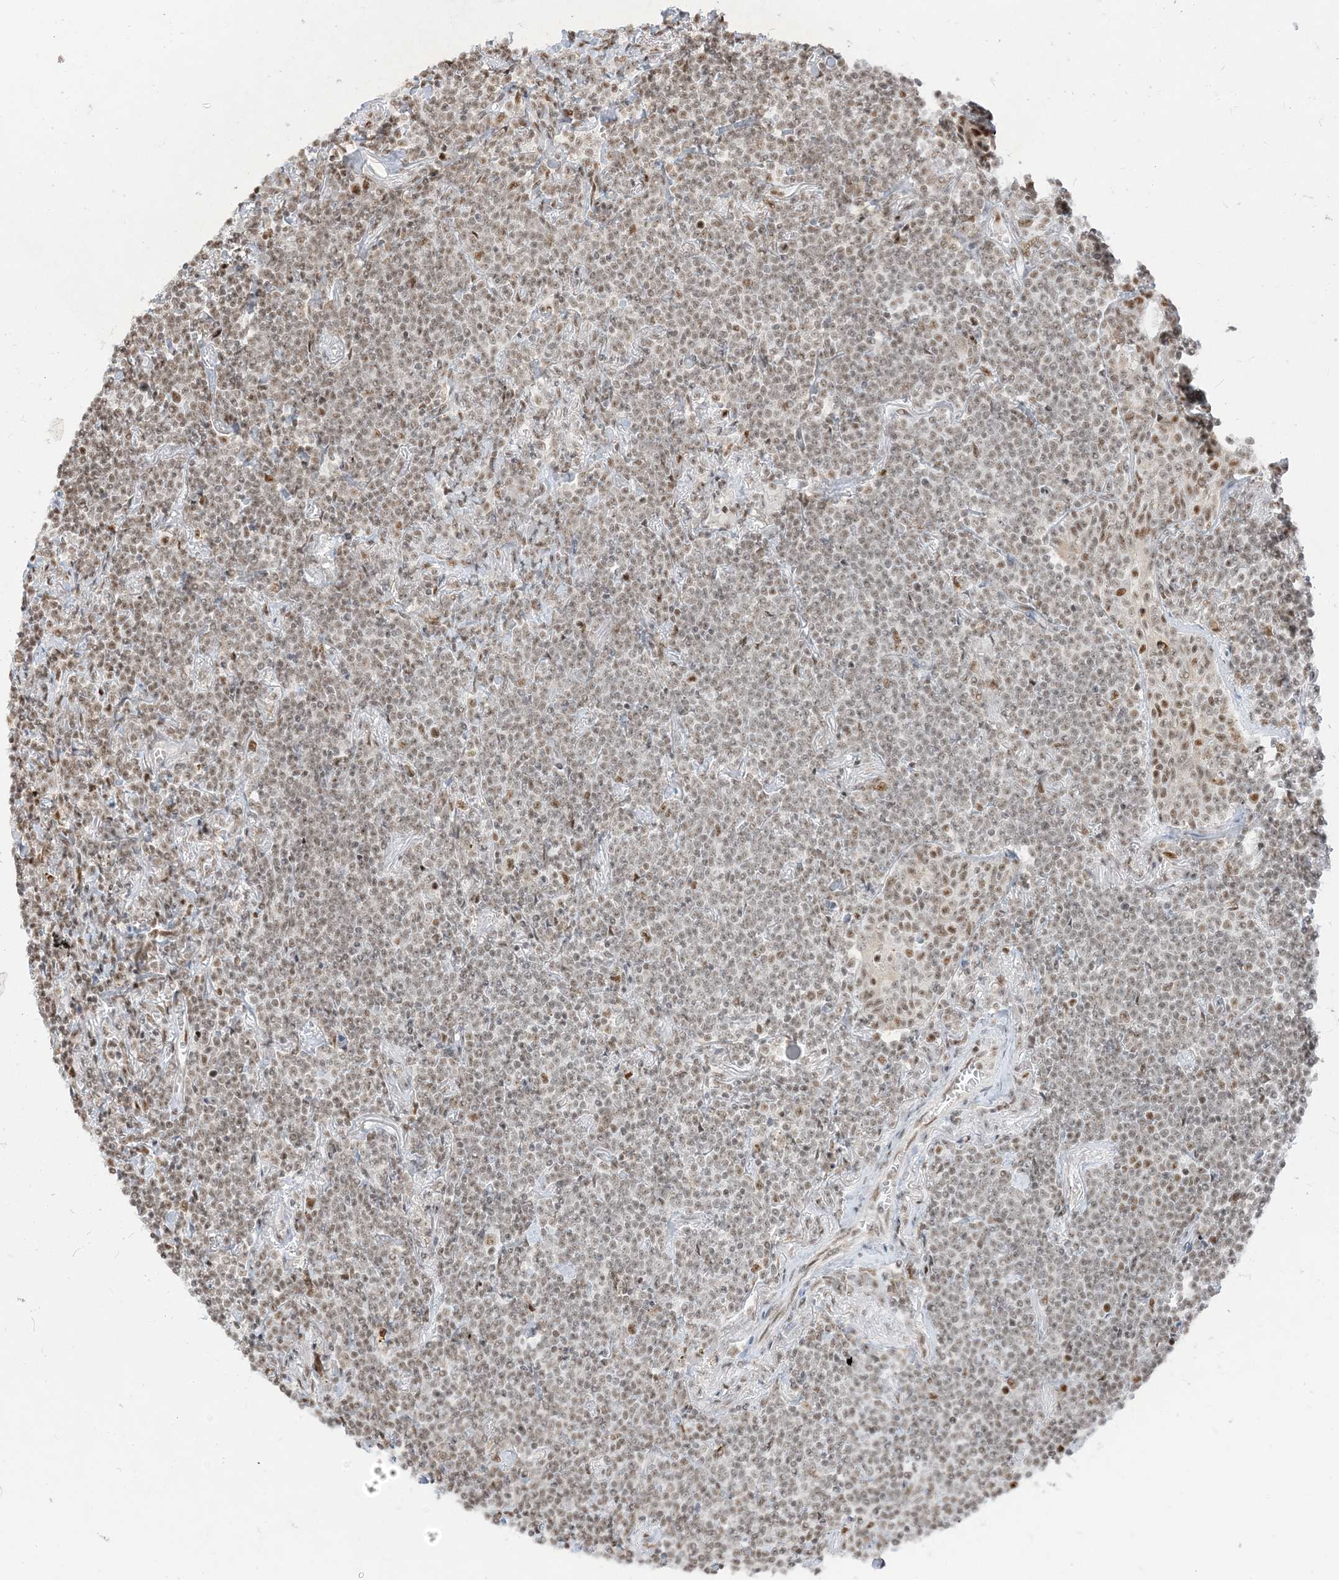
{"staining": {"intensity": "weak", "quantity": ">75%", "location": "nuclear"}, "tissue": "lymphoma", "cell_type": "Tumor cells", "image_type": "cancer", "snomed": [{"axis": "morphology", "description": "Malignant lymphoma, non-Hodgkin's type, Low grade"}, {"axis": "topography", "description": "Lung"}], "caption": "This histopathology image shows immunohistochemistry (IHC) staining of lymphoma, with low weak nuclear expression in about >75% of tumor cells.", "gene": "ARGLU1", "patient": {"sex": "female", "age": 71}}